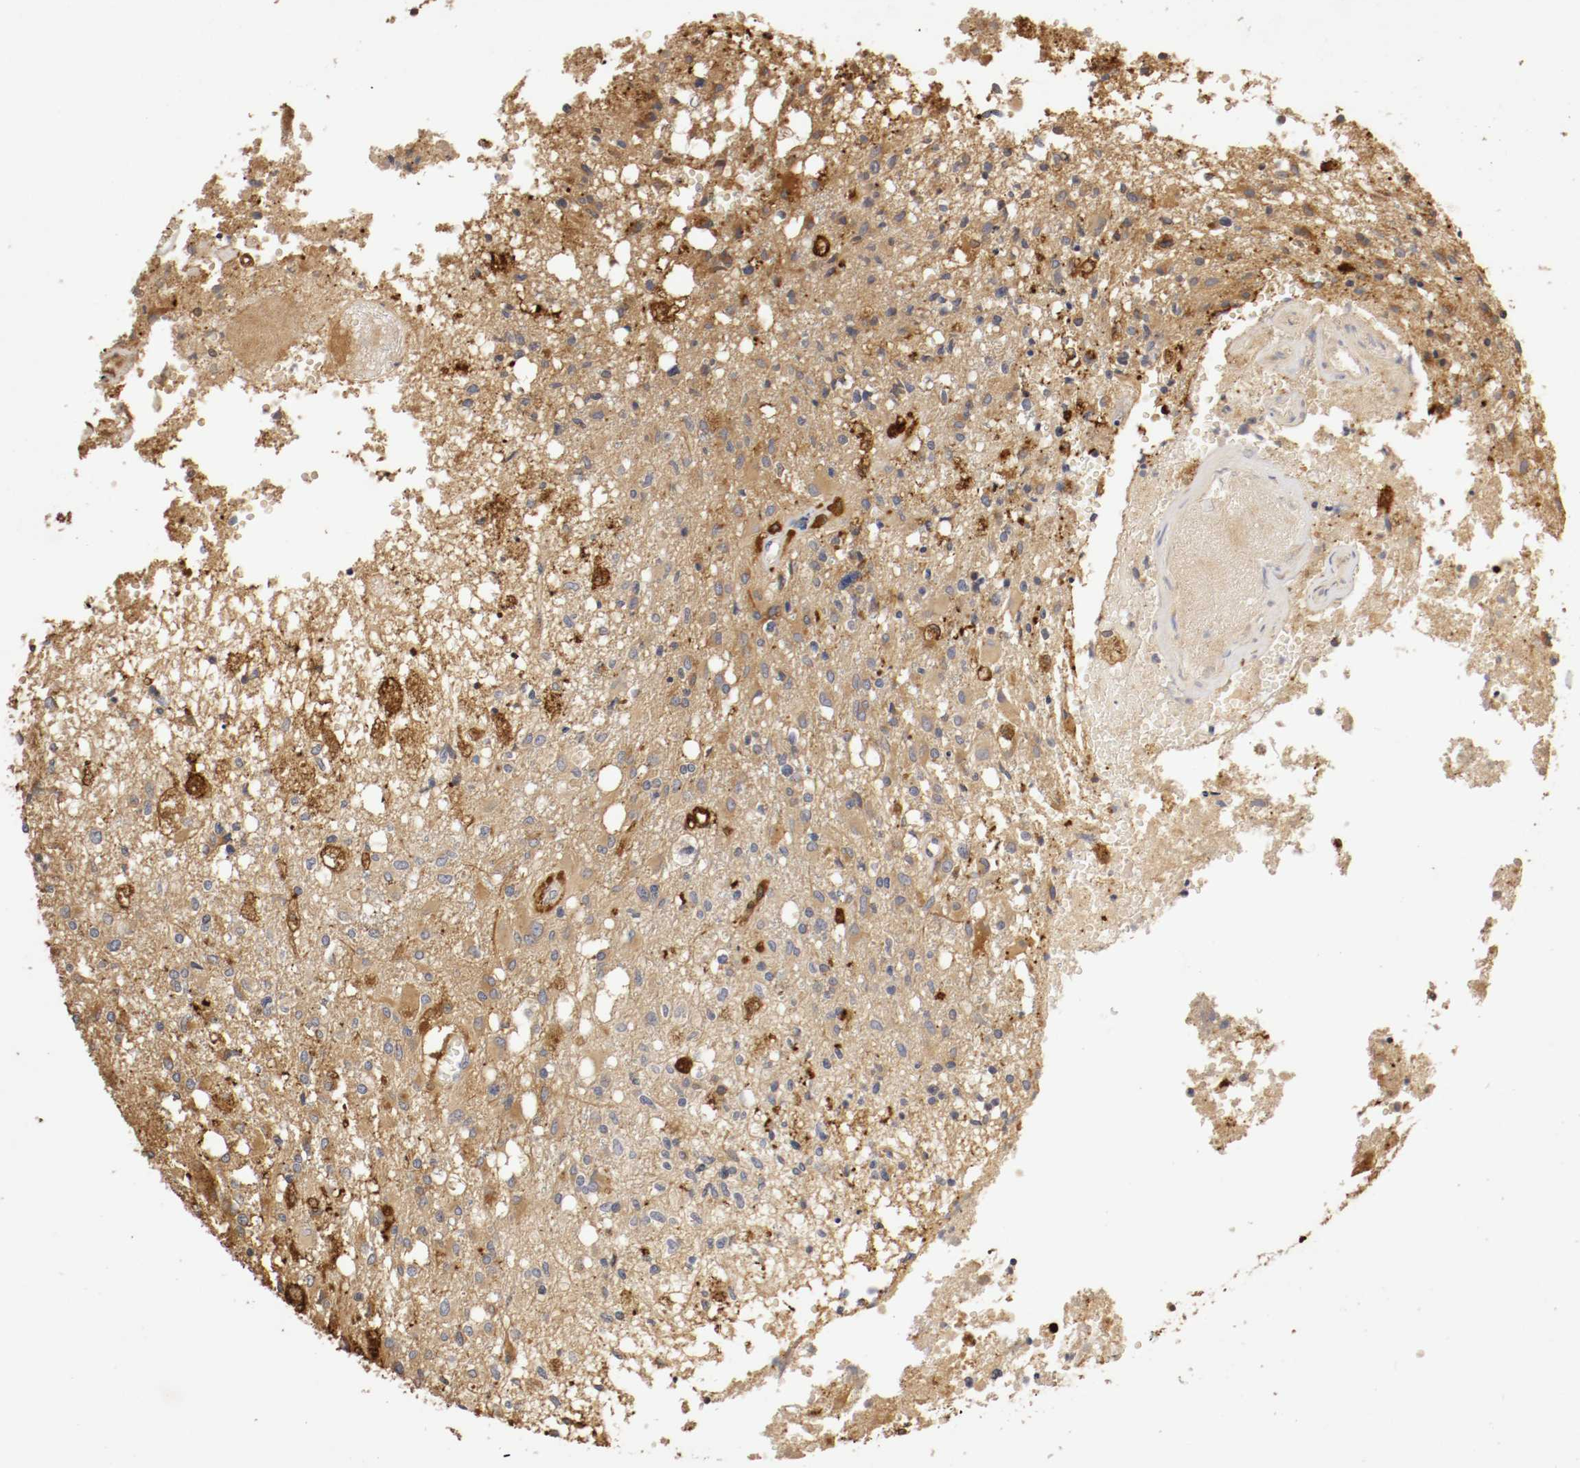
{"staining": {"intensity": "weak", "quantity": "25%-75%", "location": "cytoplasmic/membranous"}, "tissue": "glioma", "cell_type": "Tumor cells", "image_type": "cancer", "snomed": [{"axis": "morphology", "description": "Glioma, malignant, High grade"}, {"axis": "topography", "description": "Cerebral cortex"}], "caption": "Protein staining displays weak cytoplasmic/membranous expression in about 25%-75% of tumor cells in glioma.", "gene": "VEZT", "patient": {"sex": "male", "age": 76}}